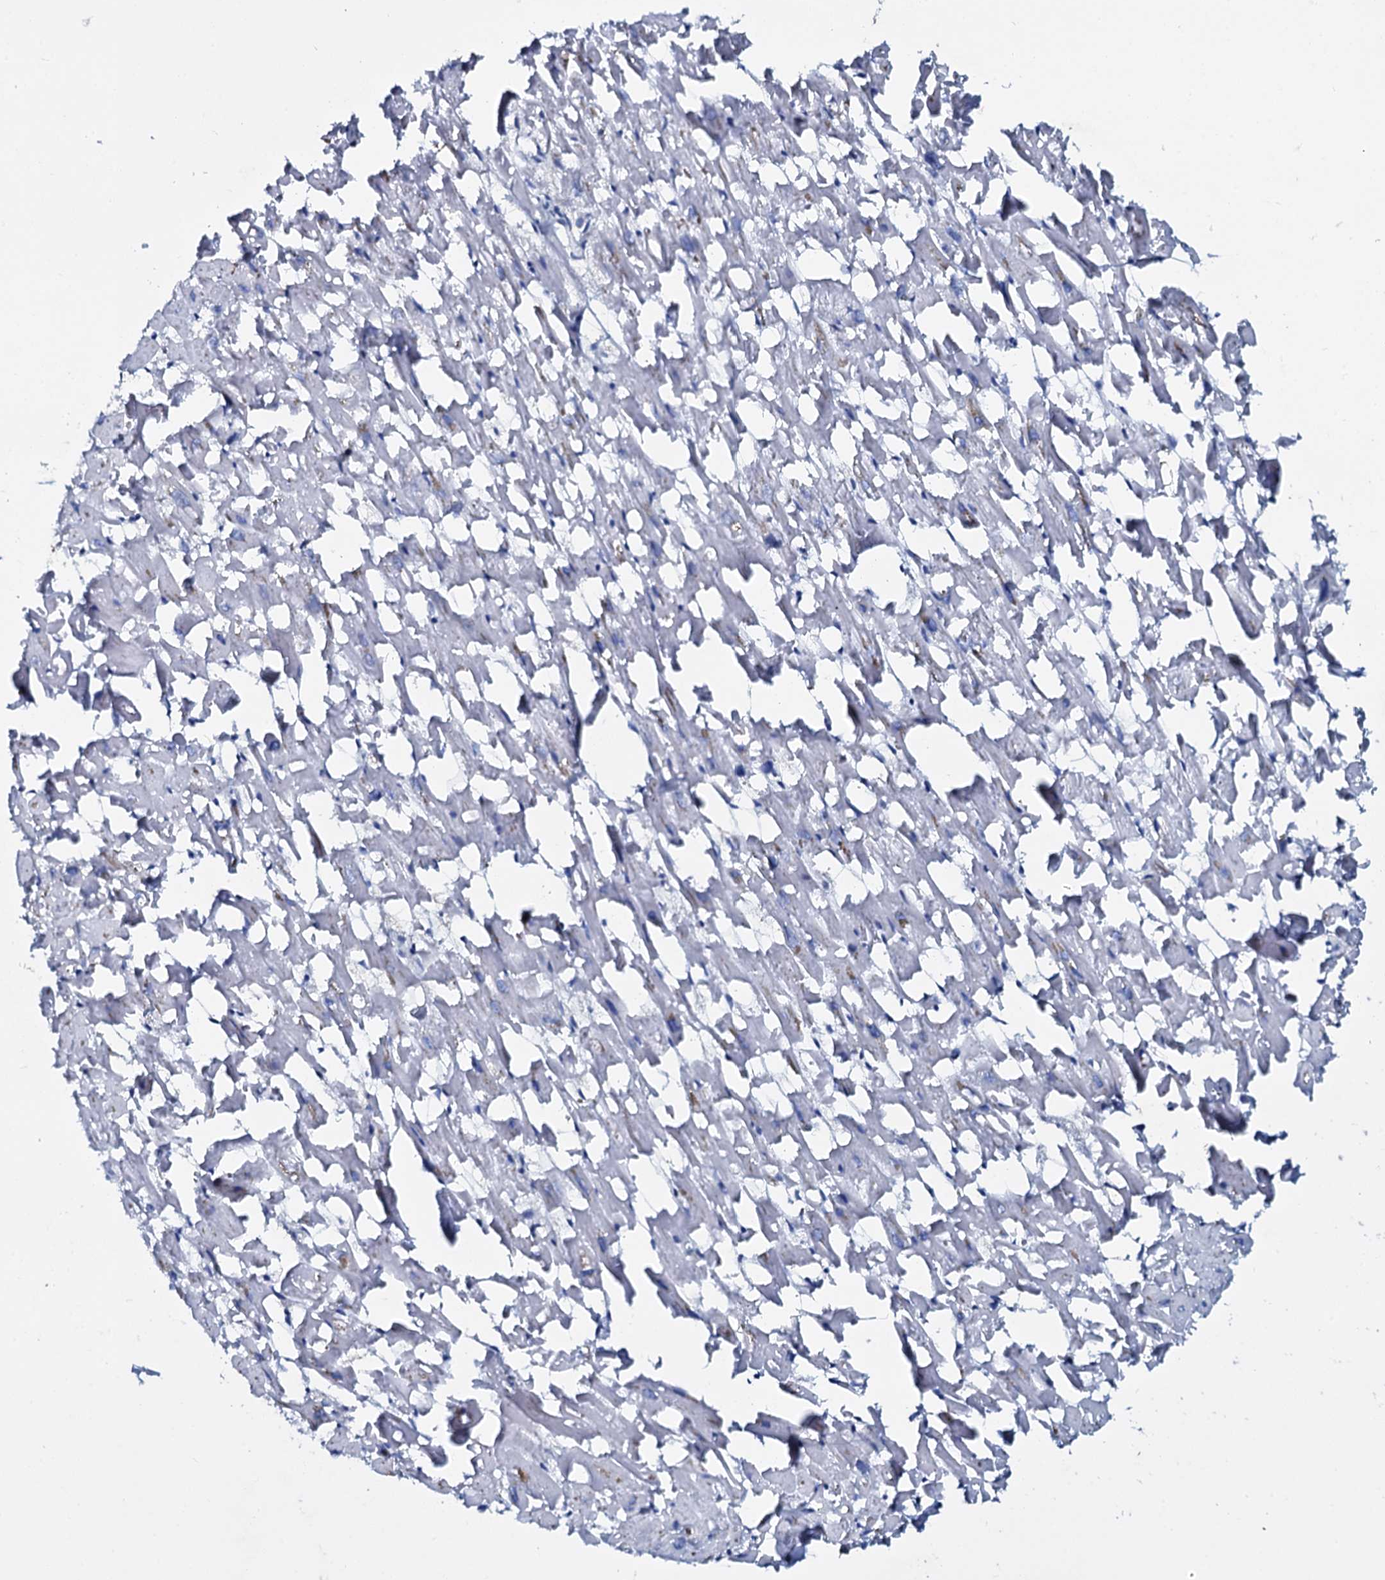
{"staining": {"intensity": "negative", "quantity": "none", "location": "none"}, "tissue": "heart muscle", "cell_type": "Cardiomyocytes", "image_type": "normal", "snomed": [{"axis": "morphology", "description": "Normal tissue, NOS"}, {"axis": "topography", "description": "Heart"}], "caption": "This image is of benign heart muscle stained with immunohistochemistry to label a protein in brown with the nuclei are counter-stained blue. There is no positivity in cardiomyocytes. Brightfield microscopy of immunohistochemistry stained with DAB (3,3'-diaminobenzidine) (brown) and hematoxylin (blue), captured at high magnification.", "gene": "SLC4A7", "patient": {"sex": "female", "age": 64}}